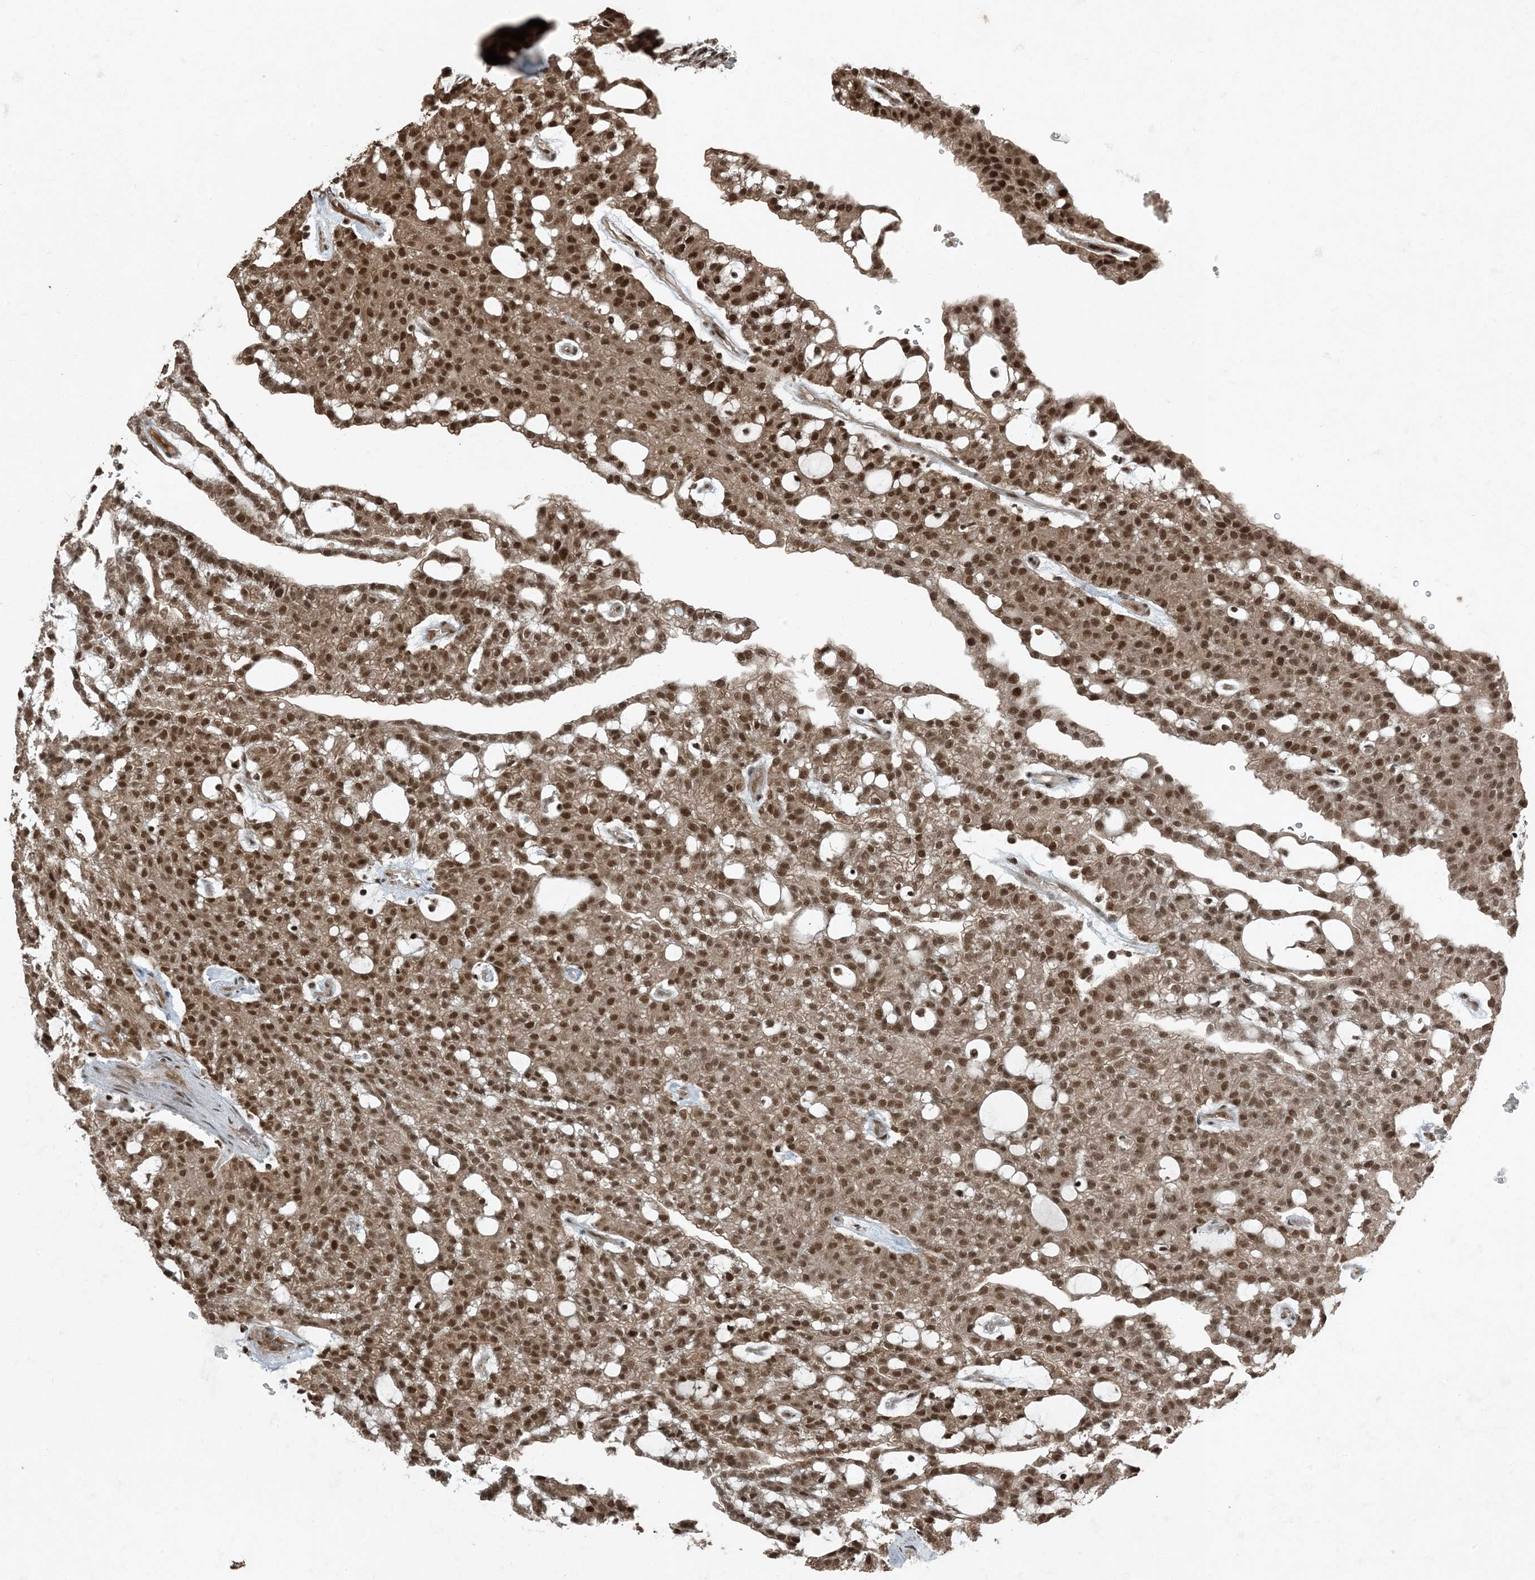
{"staining": {"intensity": "strong", "quantity": ">75%", "location": "nuclear"}, "tissue": "renal cancer", "cell_type": "Tumor cells", "image_type": "cancer", "snomed": [{"axis": "morphology", "description": "Adenocarcinoma, NOS"}, {"axis": "topography", "description": "Kidney"}], "caption": "Renal adenocarcinoma stained for a protein (brown) displays strong nuclear positive staining in about >75% of tumor cells.", "gene": "TRAPPC12", "patient": {"sex": "male", "age": 63}}